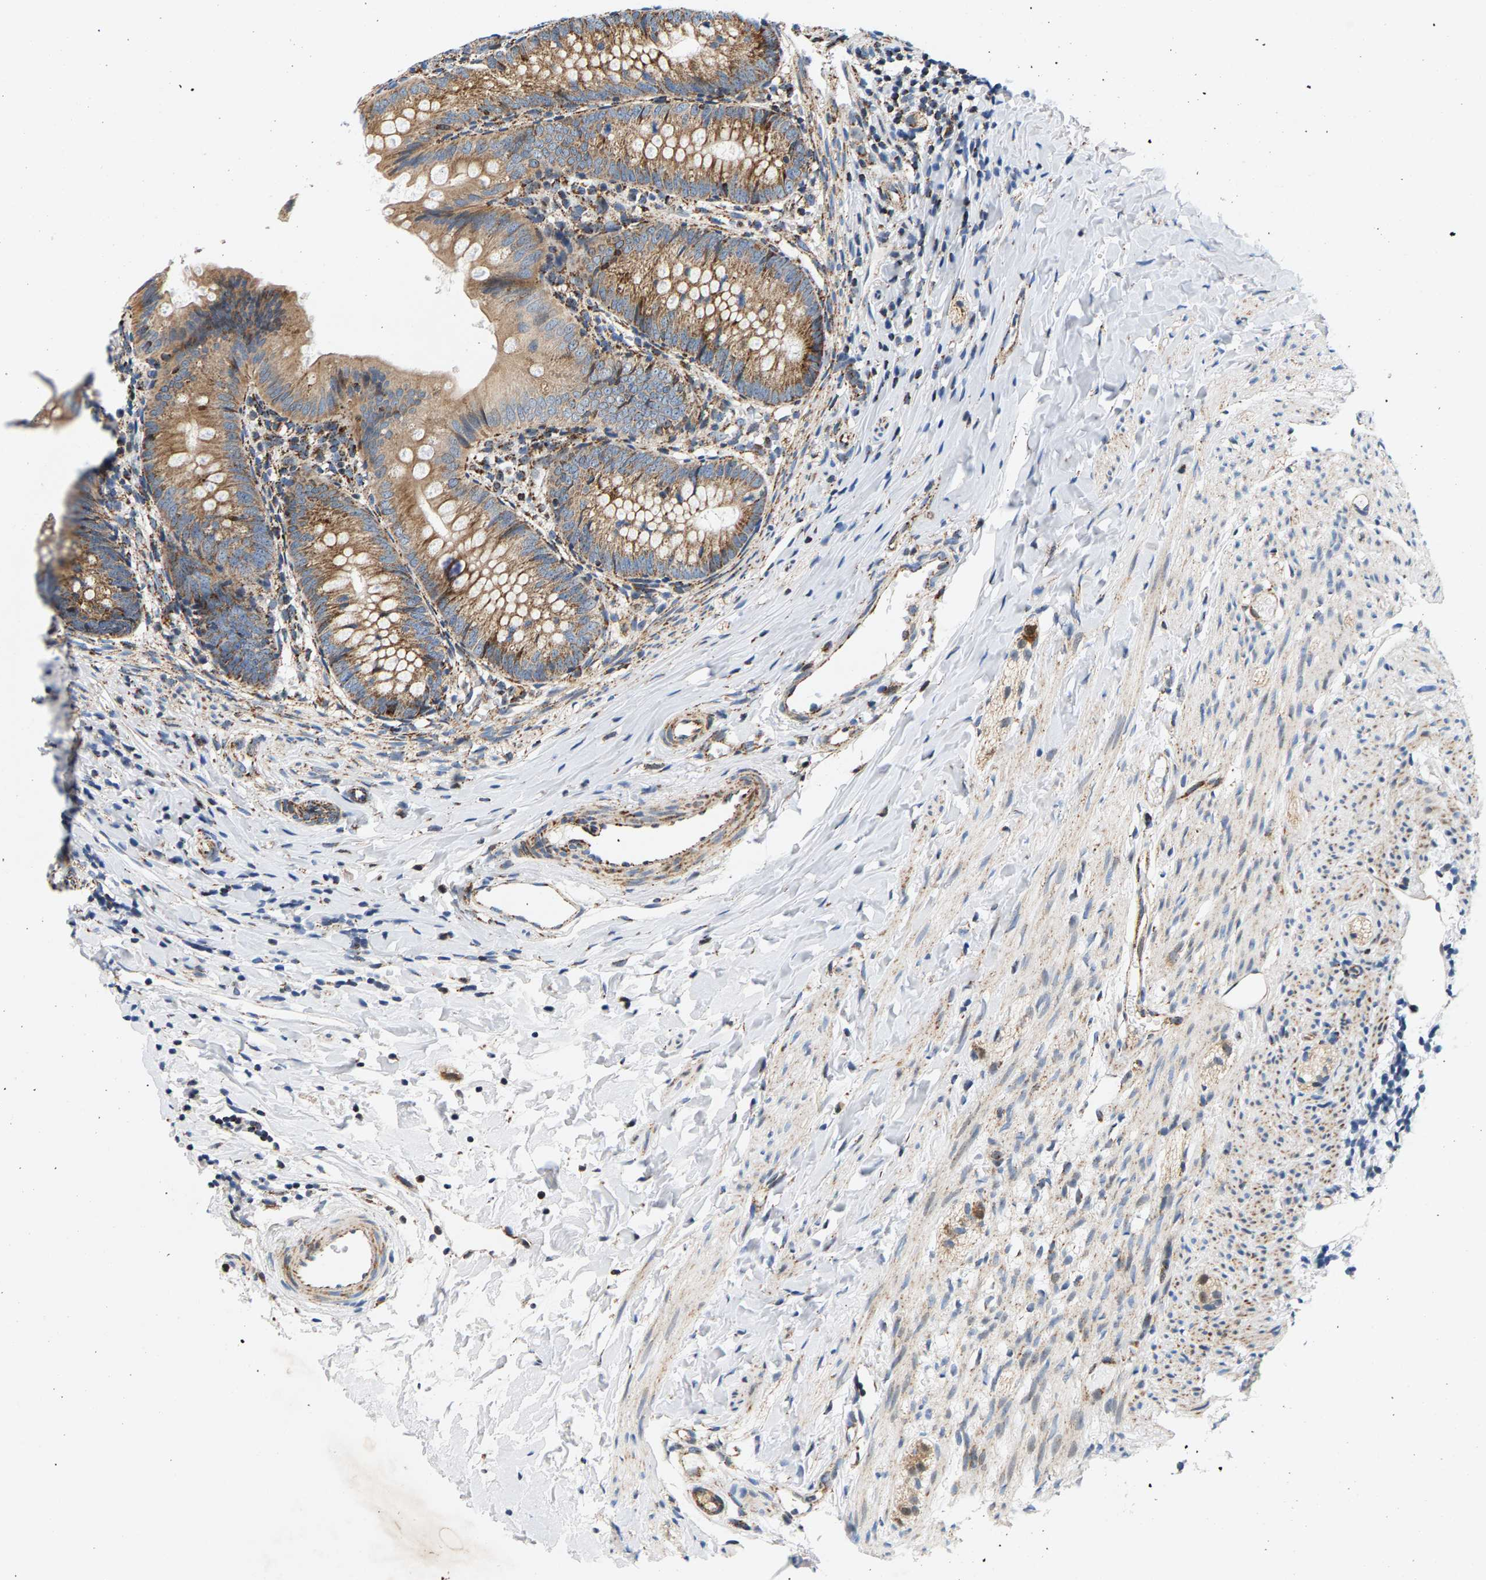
{"staining": {"intensity": "moderate", "quantity": ">75%", "location": "cytoplasmic/membranous"}, "tissue": "appendix", "cell_type": "Glandular cells", "image_type": "normal", "snomed": [{"axis": "morphology", "description": "Normal tissue, NOS"}, {"axis": "topography", "description": "Appendix"}], "caption": "This is an image of IHC staining of unremarkable appendix, which shows moderate positivity in the cytoplasmic/membranous of glandular cells.", "gene": "PDE1A", "patient": {"sex": "male", "age": 1}}